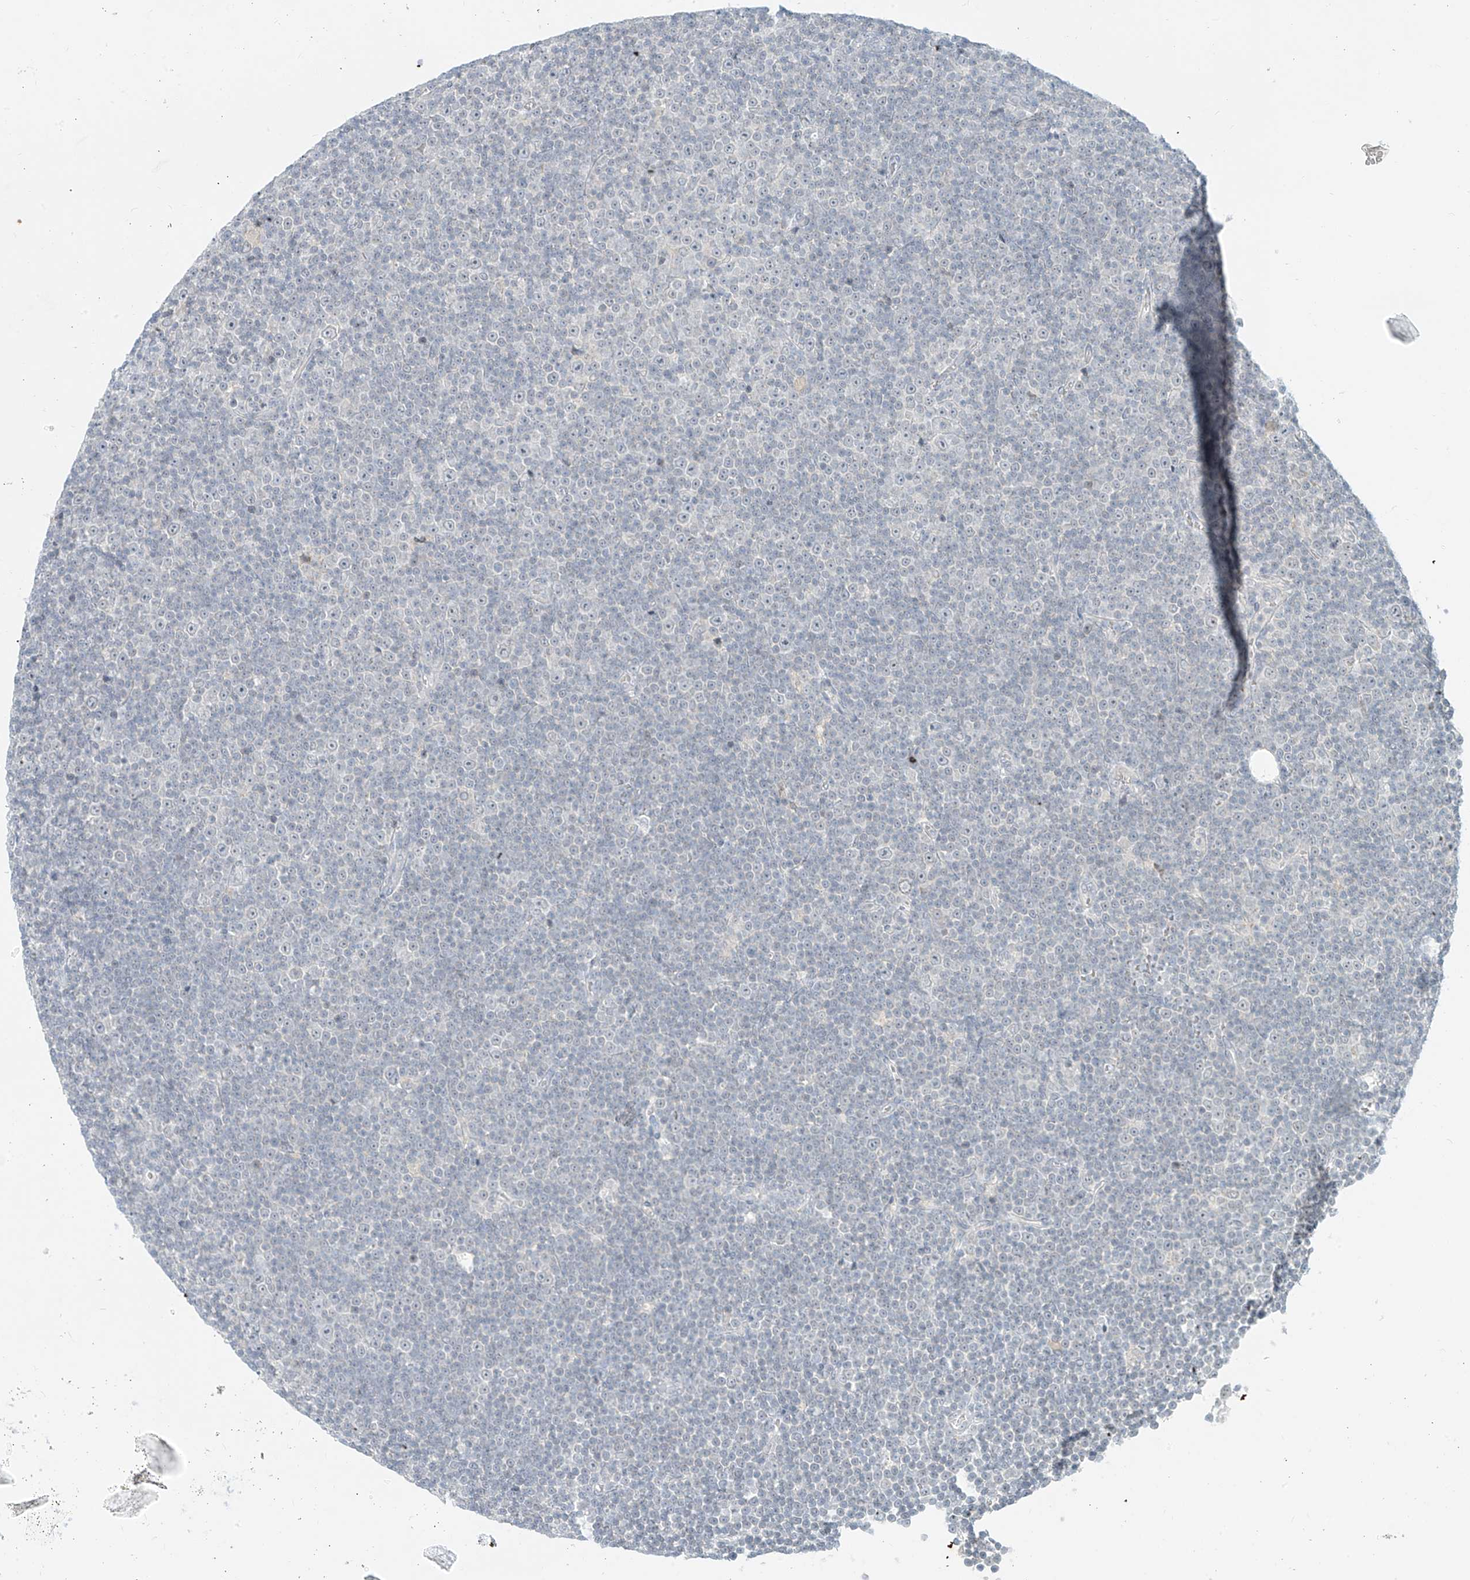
{"staining": {"intensity": "negative", "quantity": "none", "location": "none"}, "tissue": "lymphoma", "cell_type": "Tumor cells", "image_type": "cancer", "snomed": [{"axis": "morphology", "description": "Malignant lymphoma, non-Hodgkin's type, Low grade"}, {"axis": "topography", "description": "Lymph node"}], "caption": "The immunohistochemistry (IHC) photomicrograph has no significant staining in tumor cells of low-grade malignant lymphoma, non-Hodgkin's type tissue.", "gene": "C2orf42", "patient": {"sex": "female", "age": 67}}